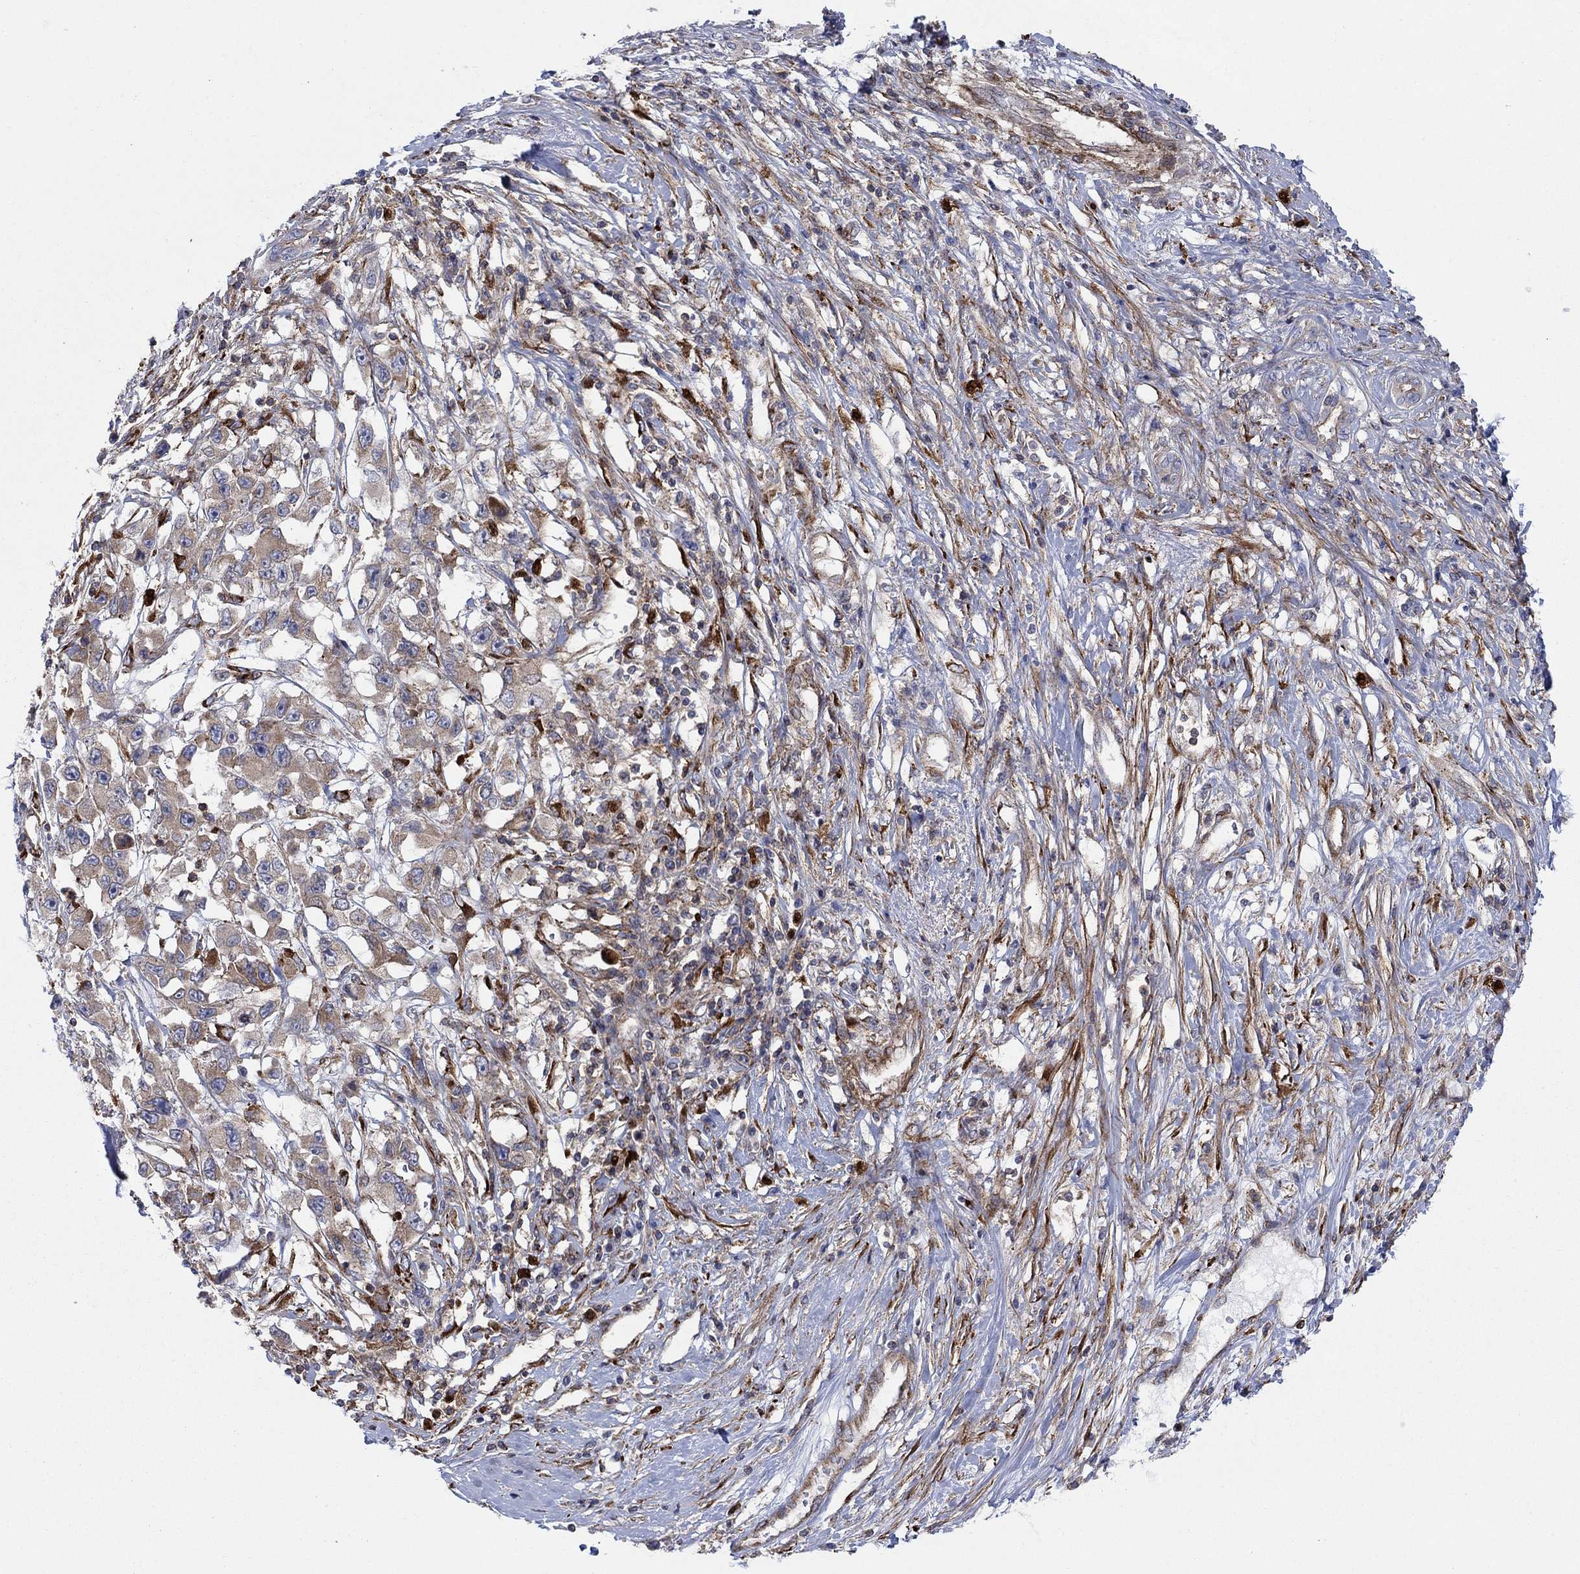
{"staining": {"intensity": "weak", "quantity": "25%-75%", "location": "cytoplasmic/membranous"}, "tissue": "liver cancer", "cell_type": "Tumor cells", "image_type": "cancer", "snomed": [{"axis": "morphology", "description": "Adenocarcinoma, NOS"}, {"axis": "morphology", "description": "Cholangiocarcinoma"}, {"axis": "topography", "description": "Liver"}], "caption": "Human liver cancer stained with a brown dye shows weak cytoplasmic/membranous positive staining in about 25%-75% of tumor cells.", "gene": "PAG1", "patient": {"sex": "male", "age": 64}}